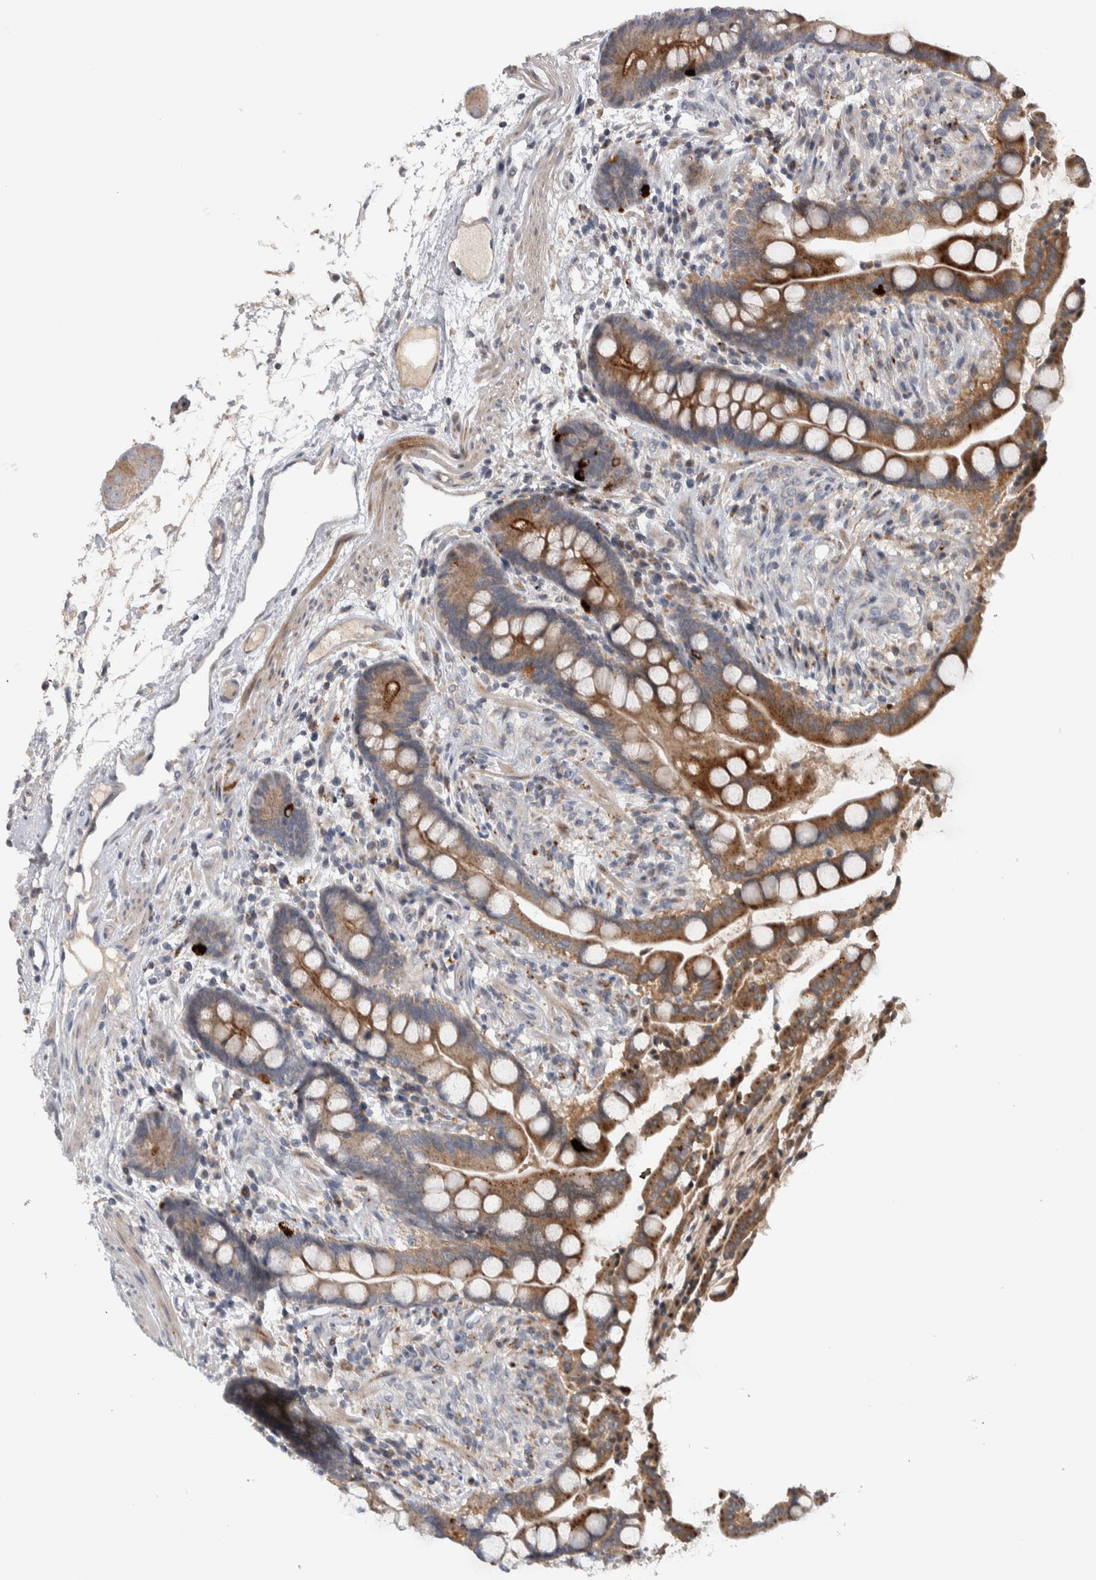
{"staining": {"intensity": "weak", "quantity": ">75%", "location": "cytoplasmic/membranous"}, "tissue": "colon", "cell_type": "Endothelial cells", "image_type": "normal", "snomed": [{"axis": "morphology", "description": "Normal tissue, NOS"}, {"axis": "topography", "description": "Colon"}], "caption": "This micrograph demonstrates immunohistochemistry staining of unremarkable colon, with low weak cytoplasmic/membranous expression in about >75% of endothelial cells.", "gene": "FAM83G", "patient": {"sex": "male", "age": 73}}